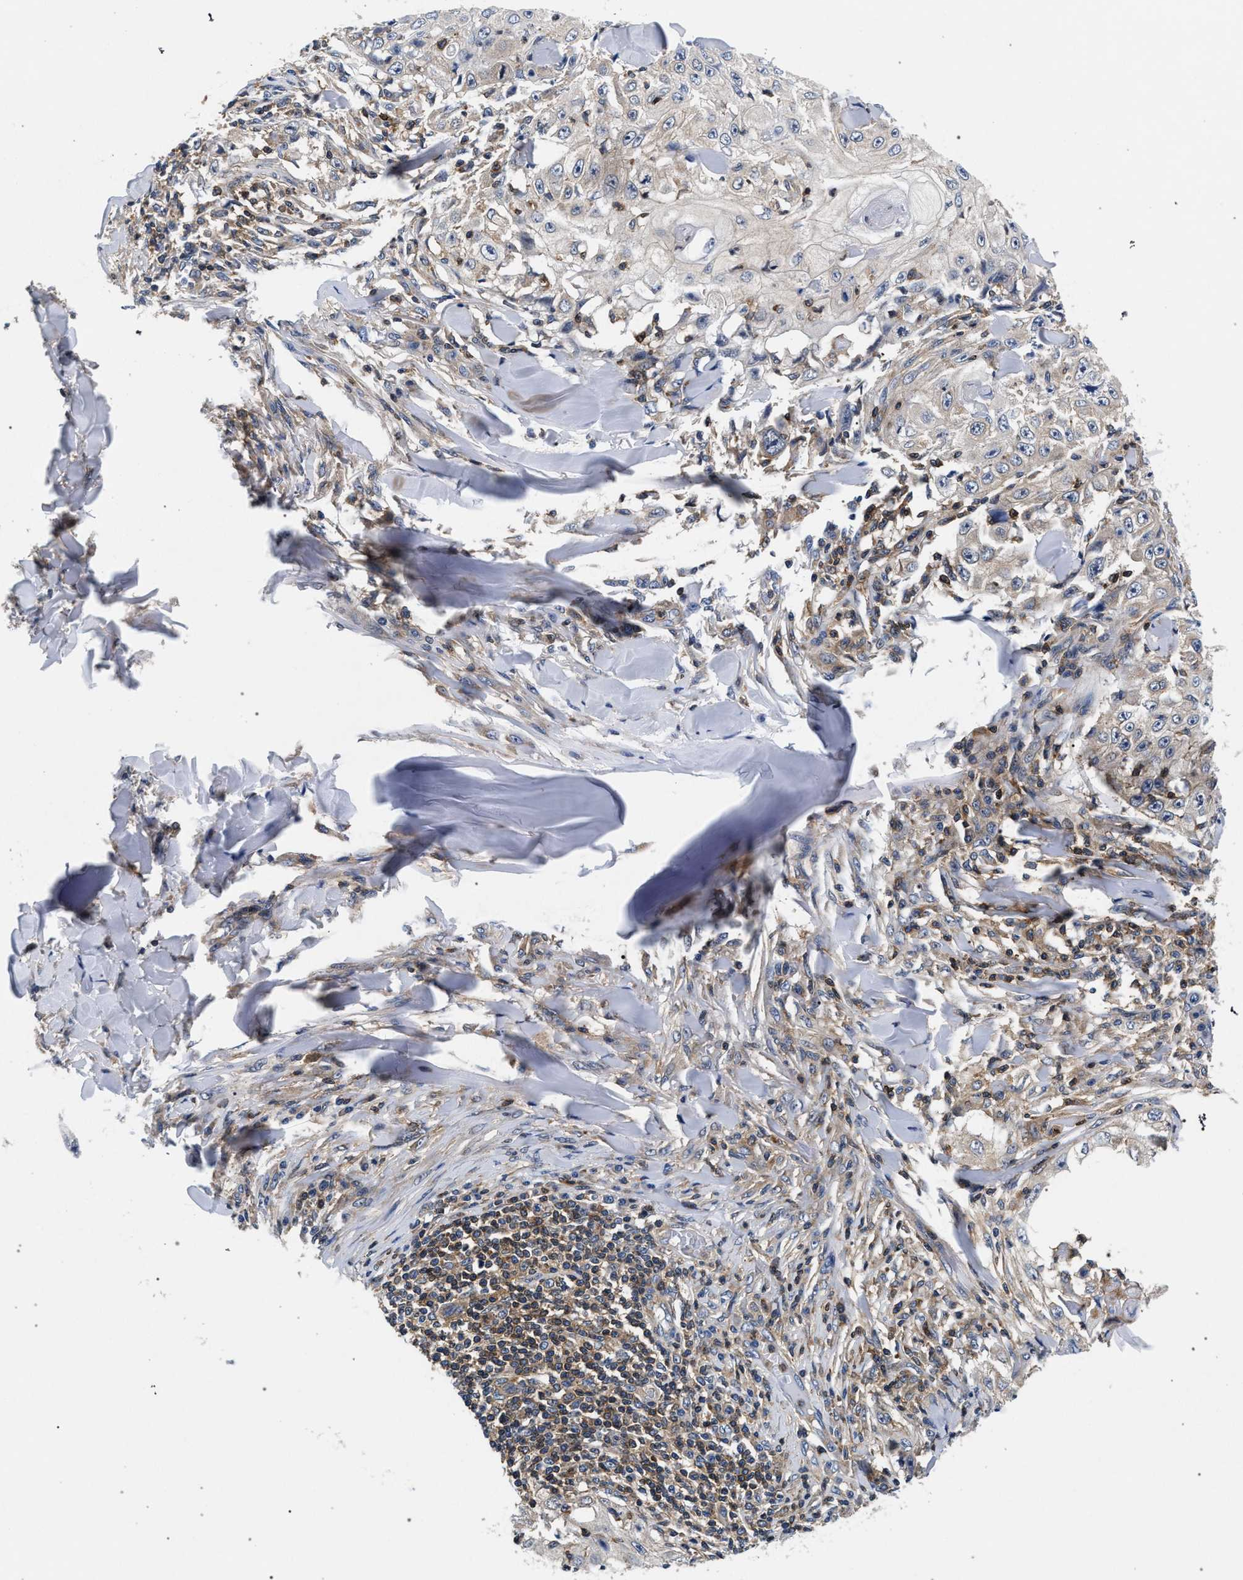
{"staining": {"intensity": "negative", "quantity": "none", "location": "none"}, "tissue": "skin cancer", "cell_type": "Tumor cells", "image_type": "cancer", "snomed": [{"axis": "morphology", "description": "Squamous cell carcinoma, NOS"}, {"axis": "topography", "description": "Skin"}], "caption": "This is an IHC micrograph of human squamous cell carcinoma (skin). There is no positivity in tumor cells.", "gene": "LASP1", "patient": {"sex": "male", "age": 86}}